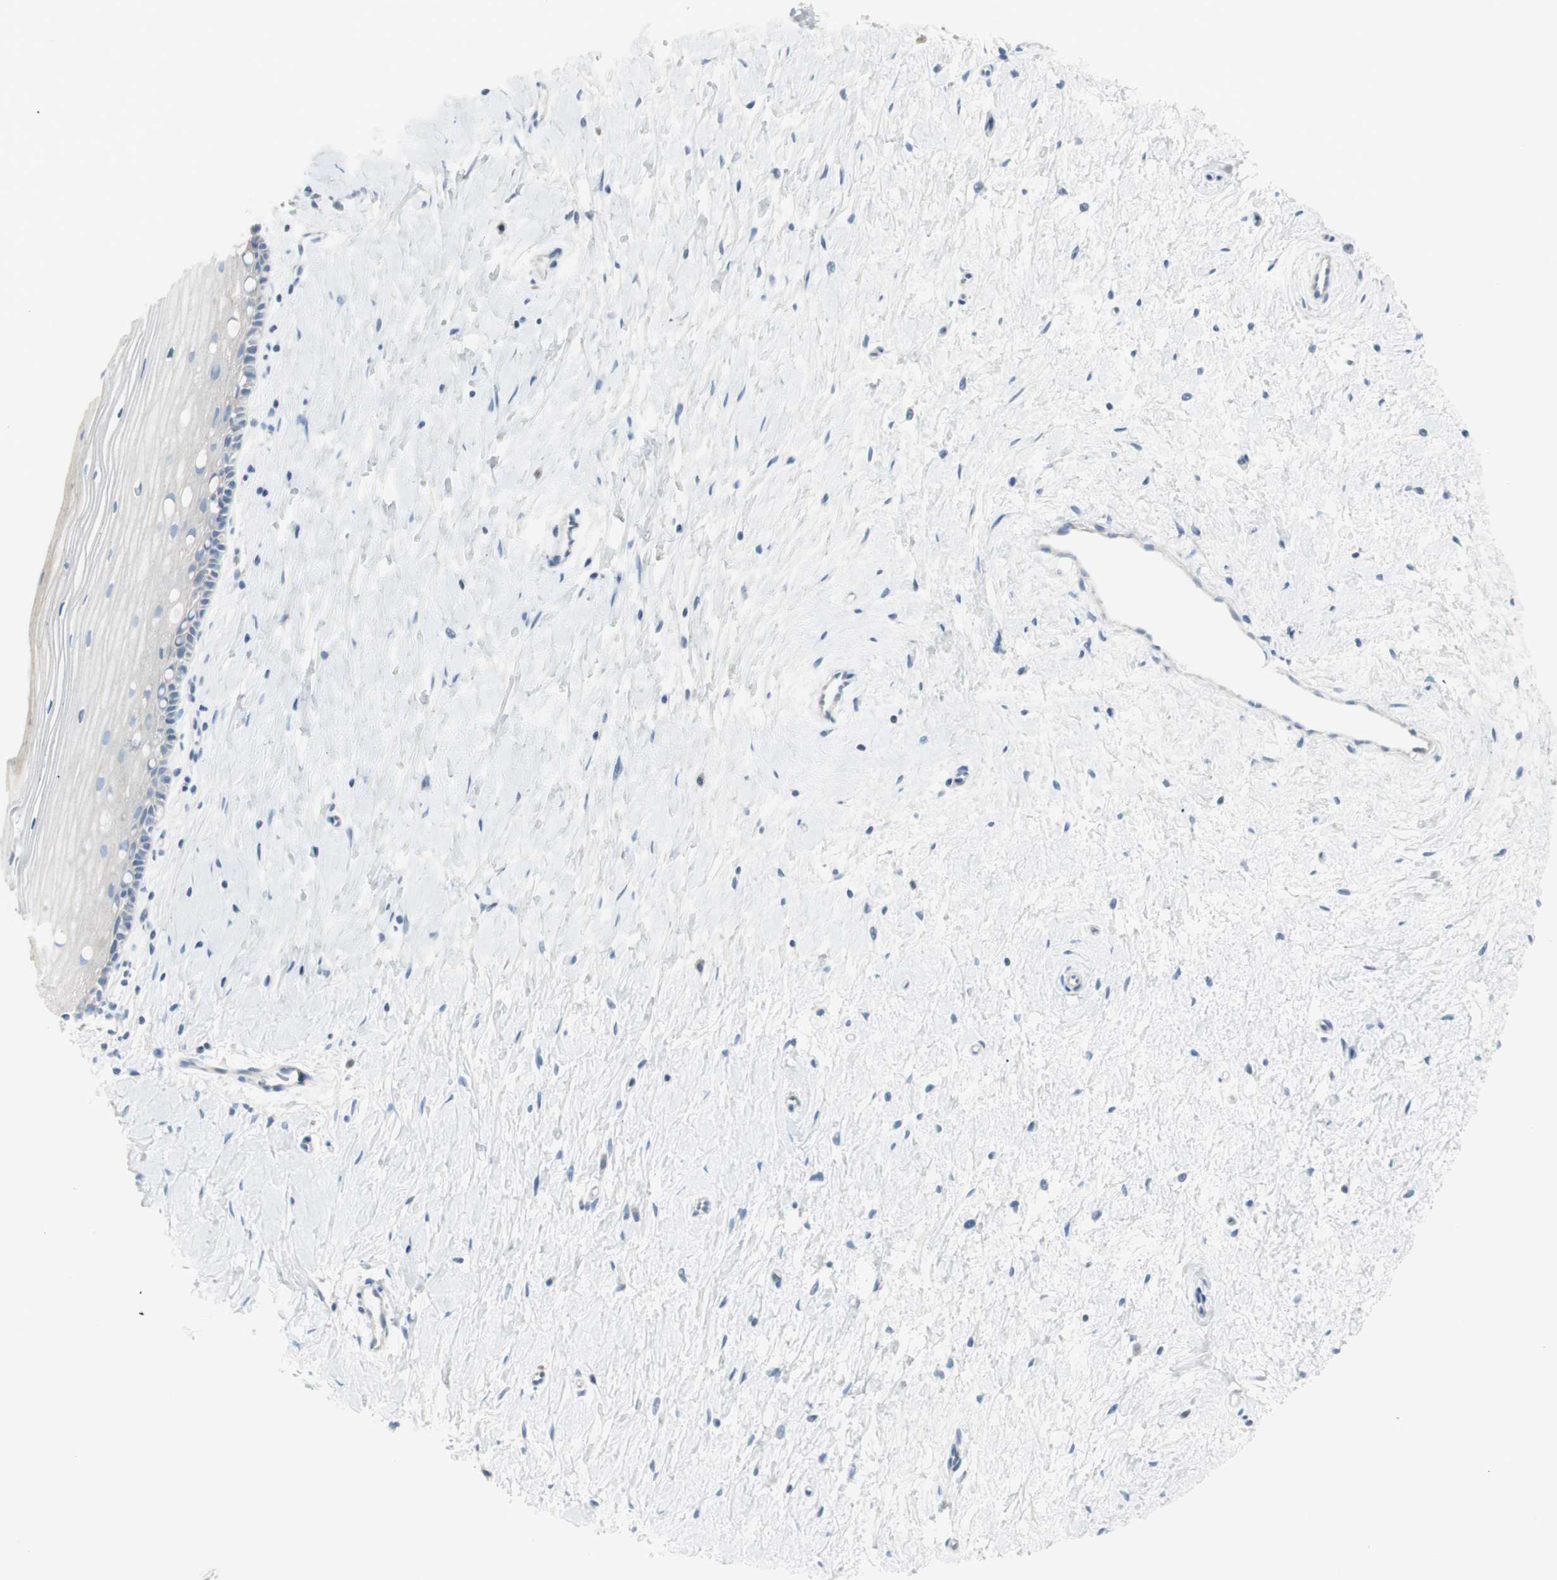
{"staining": {"intensity": "negative", "quantity": "none", "location": "none"}, "tissue": "cervix", "cell_type": "Glandular cells", "image_type": "normal", "snomed": [{"axis": "morphology", "description": "Normal tissue, NOS"}, {"axis": "topography", "description": "Cervix"}], "caption": "This is an IHC micrograph of normal human cervix. There is no staining in glandular cells.", "gene": "CDHR5", "patient": {"sex": "female", "age": 39}}